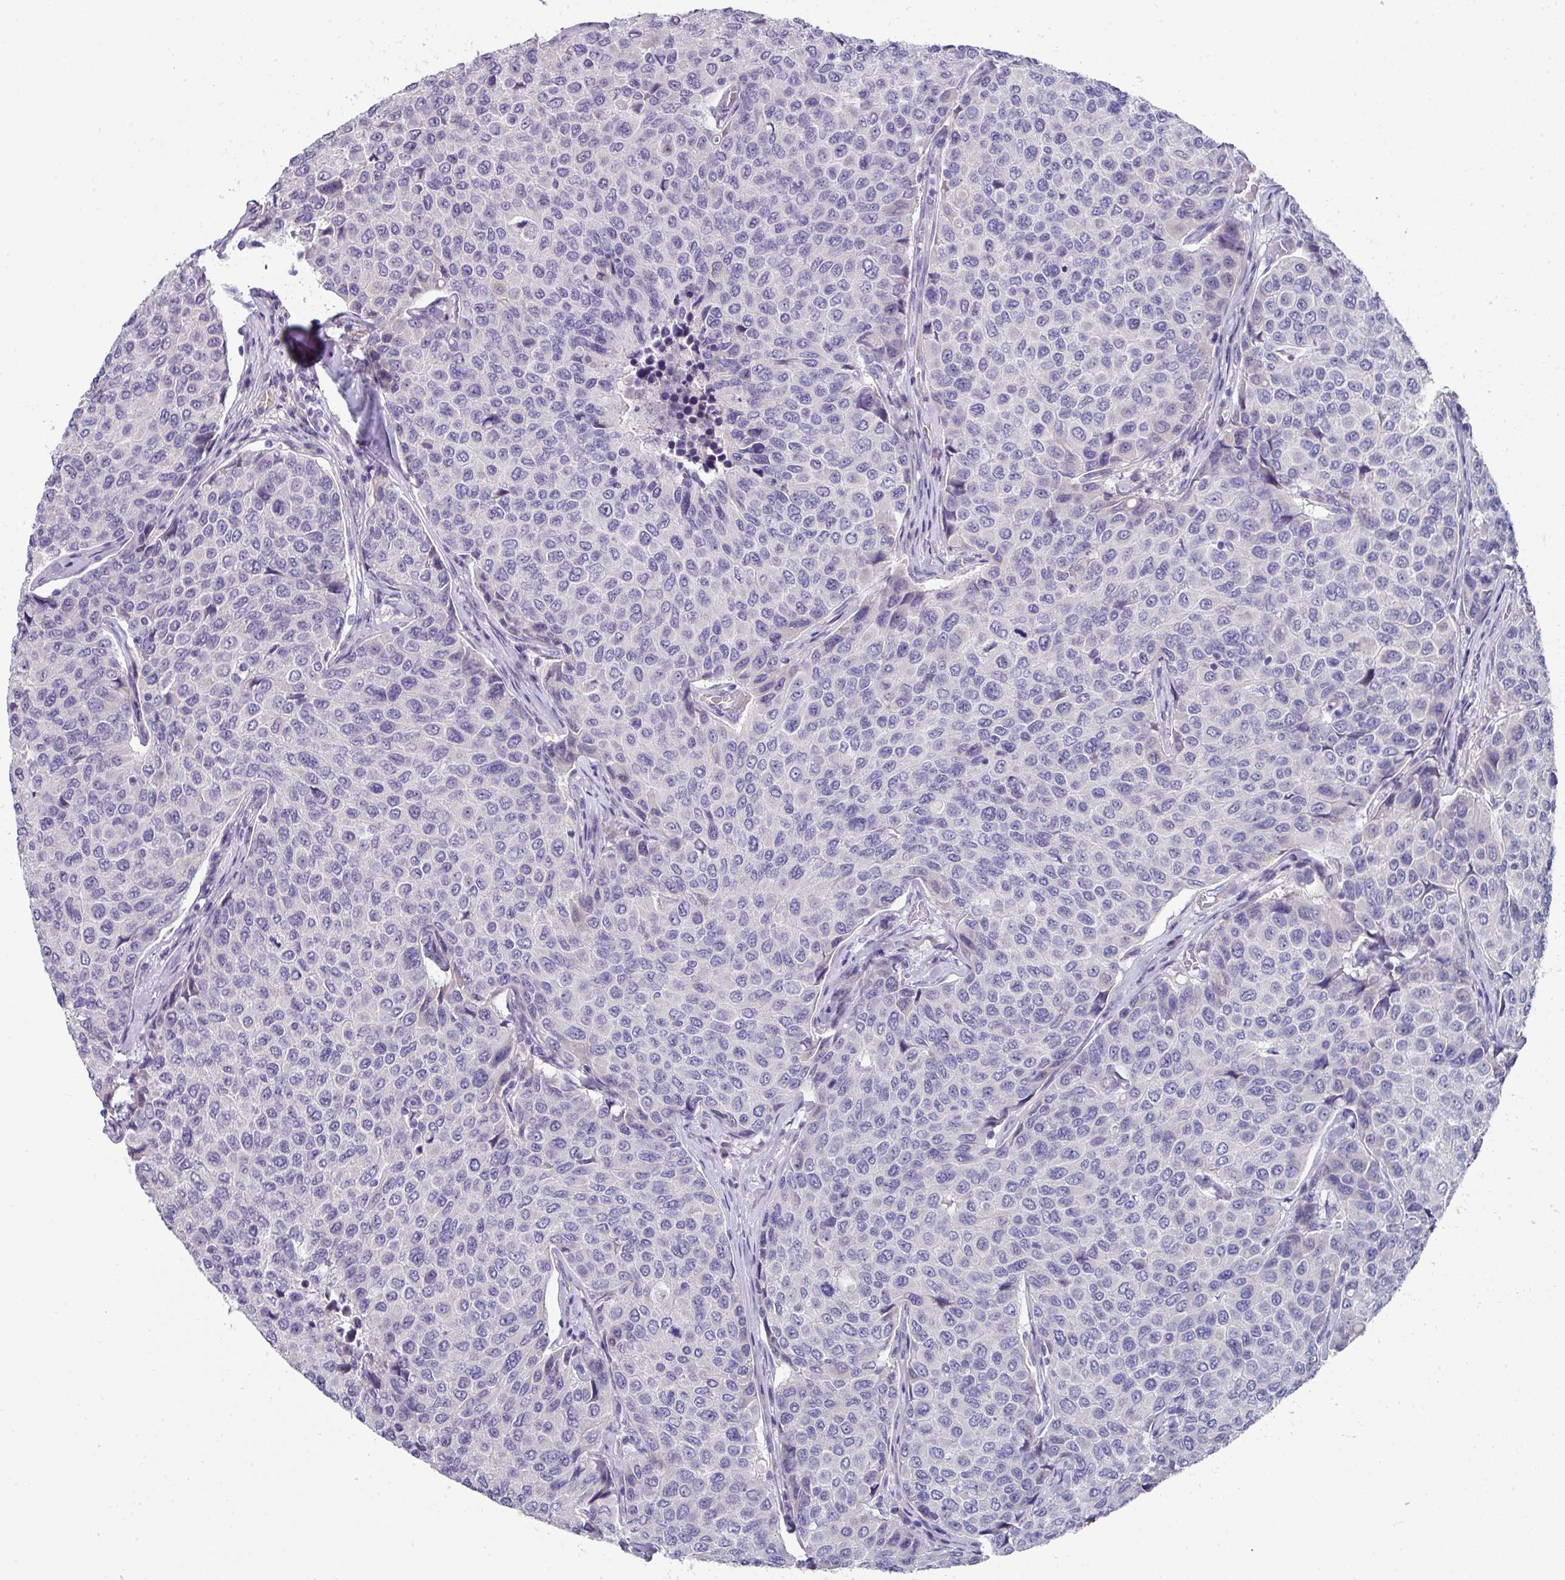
{"staining": {"intensity": "negative", "quantity": "none", "location": "none"}, "tissue": "breast cancer", "cell_type": "Tumor cells", "image_type": "cancer", "snomed": [{"axis": "morphology", "description": "Duct carcinoma"}, {"axis": "topography", "description": "Breast"}], "caption": "Invasive ductal carcinoma (breast) was stained to show a protein in brown. There is no significant staining in tumor cells.", "gene": "DEFB115", "patient": {"sex": "female", "age": 55}}